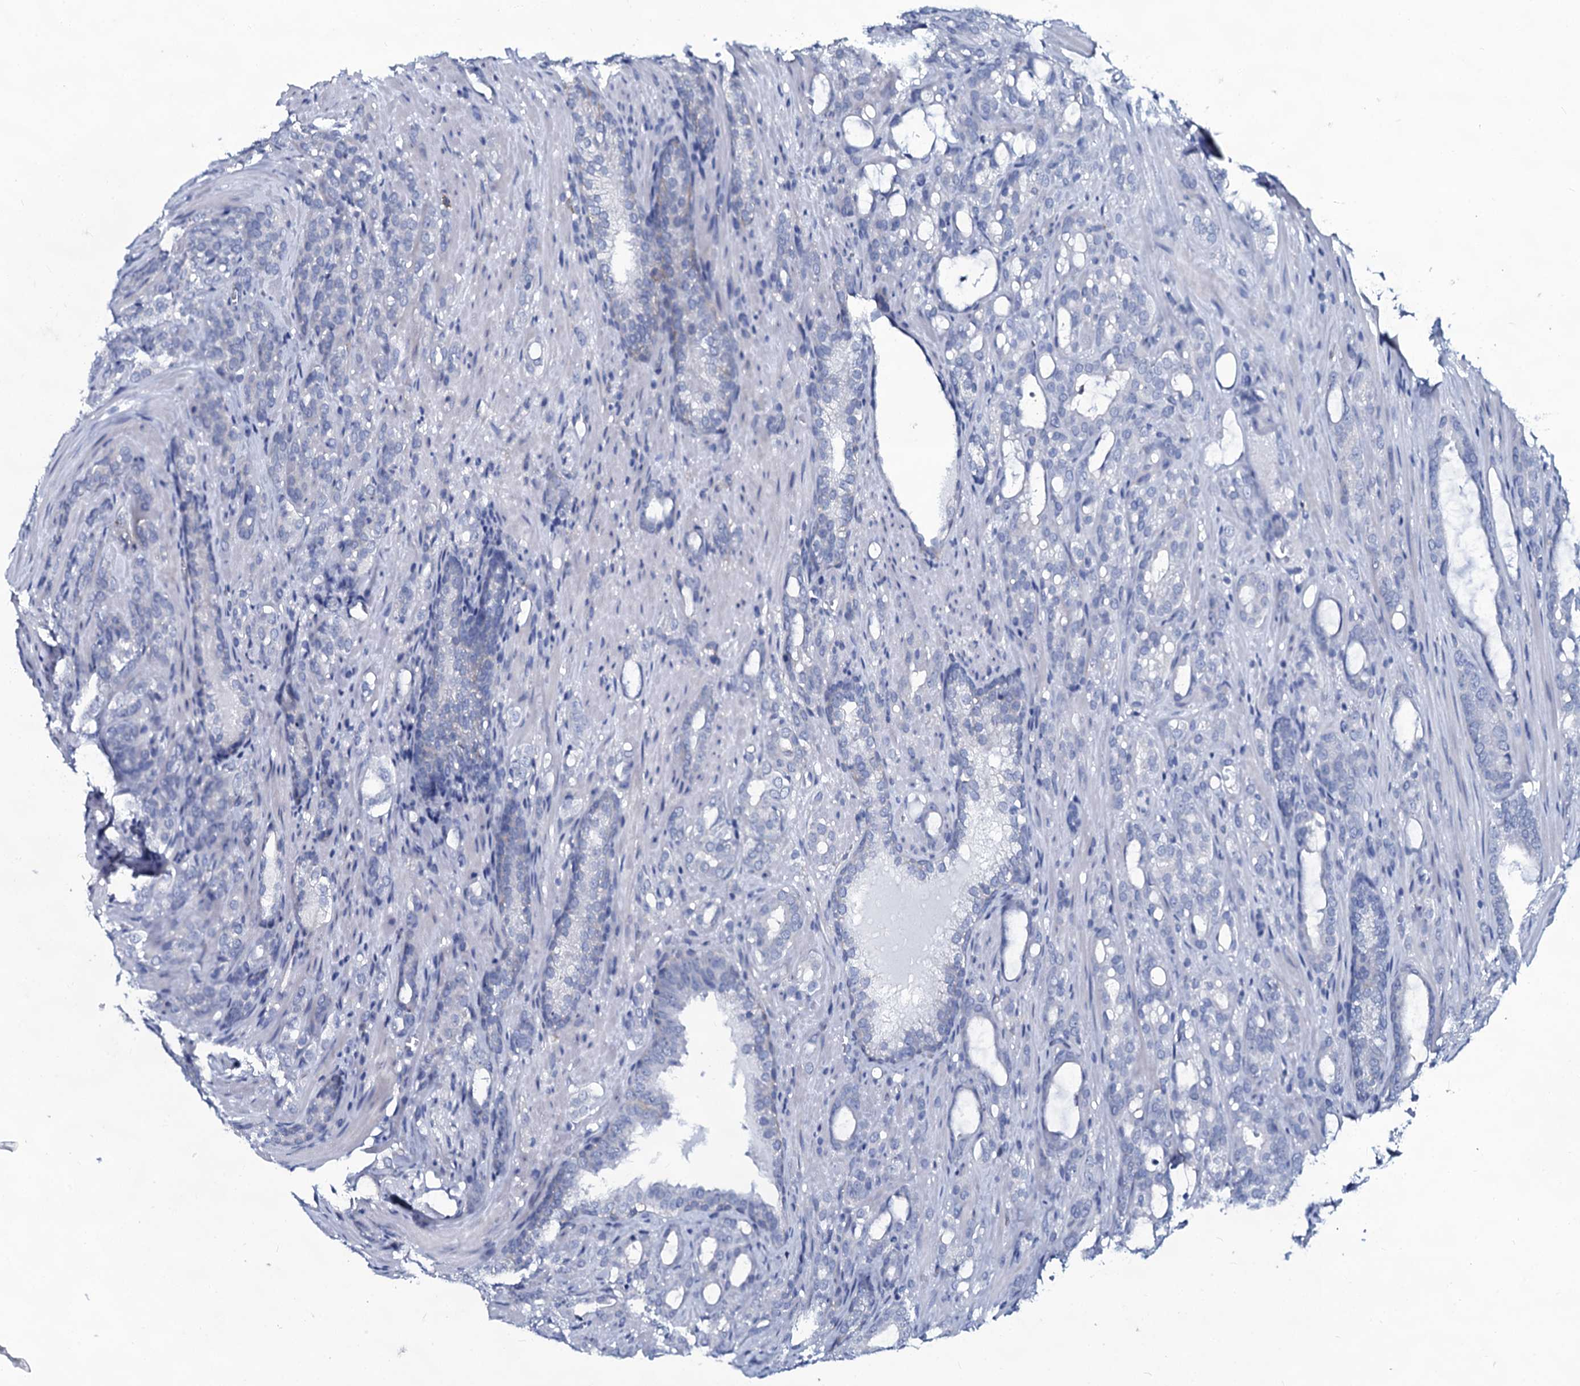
{"staining": {"intensity": "negative", "quantity": "none", "location": "none"}, "tissue": "prostate cancer", "cell_type": "Tumor cells", "image_type": "cancer", "snomed": [{"axis": "morphology", "description": "Adenocarcinoma, High grade"}, {"axis": "topography", "description": "Prostate"}], "caption": "IHC histopathology image of neoplastic tissue: human adenocarcinoma (high-grade) (prostate) stained with DAB exhibits no significant protein positivity in tumor cells.", "gene": "SLC4A7", "patient": {"sex": "male", "age": 72}}